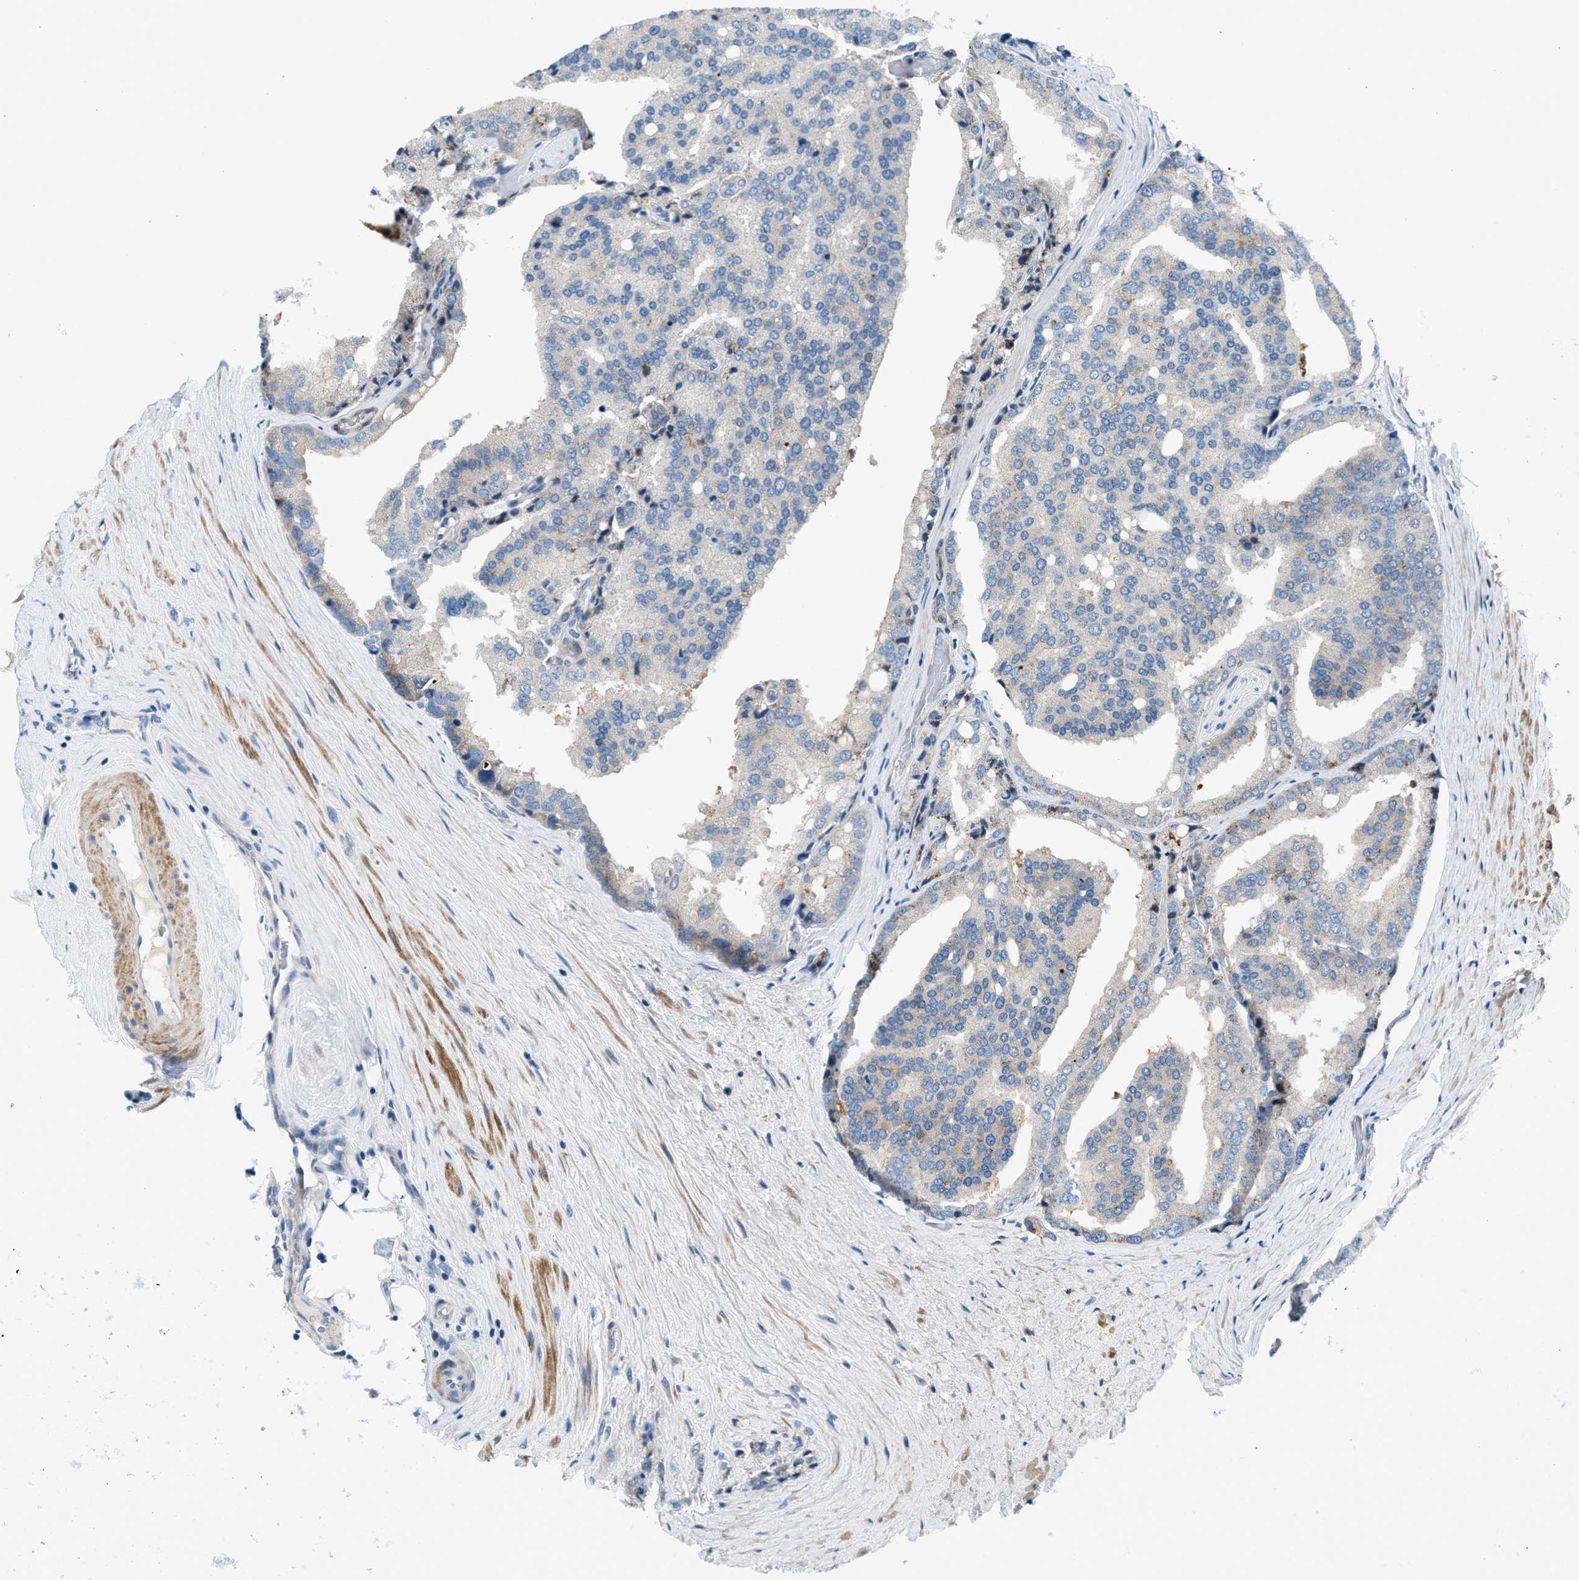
{"staining": {"intensity": "weak", "quantity": "<25%", "location": "cytoplasmic/membranous"}, "tissue": "prostate cancer", "cell_type": "Tumor cells", "image_type": "cancer", "snomed": [{"axis": "morphology", "description": "Adenocarcinoma, High grade"}, {"axis": "topography", "description": "Prostate"}], "caption": "Immunohistochemical staining of prostate cancer (adenocarcinoma (high-grade)) demonstrates no significant staining in tumor cells.", "gene": "CDRT4", "patient": {"sex": "male", "age": 50}}